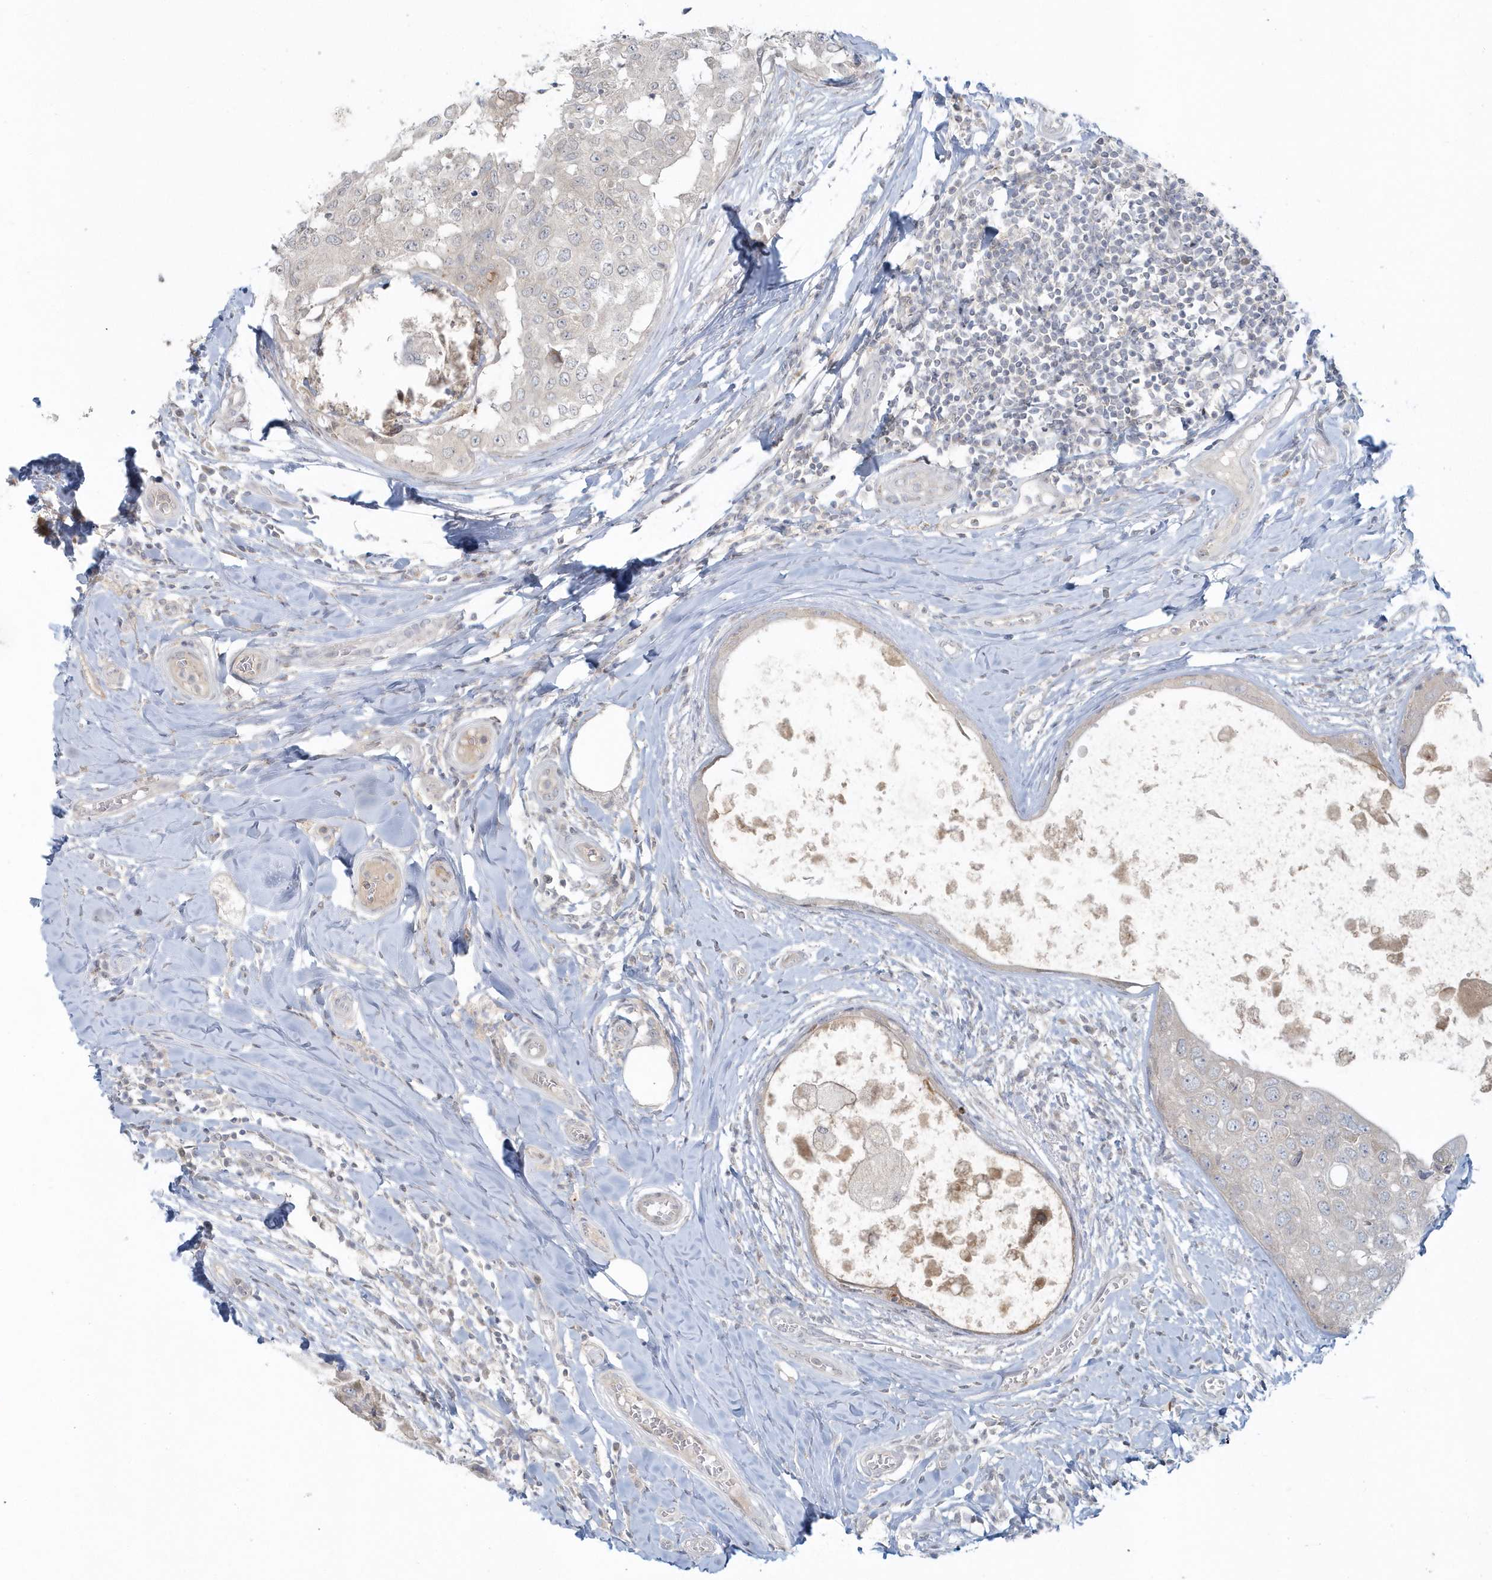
{"staining": {"intensity": "negative", "quantity": "none", "location": "none"}, "tissue": "breast cancer", "cell_type": "Tumor cells", "image_type": "cancer", "snomed": [{"axis": "morphology", "description": "Duct carcinoma"}, {"axis": "topography", "description": "Breast"}], "caption": "This is an immunohistochemistry histopathology image of human breast cancer (invasive ductal carcinoma). There is no expression in tumor cells.", "gene": "BLTP3A", "patient": {"sex": "female", "age": 27}}